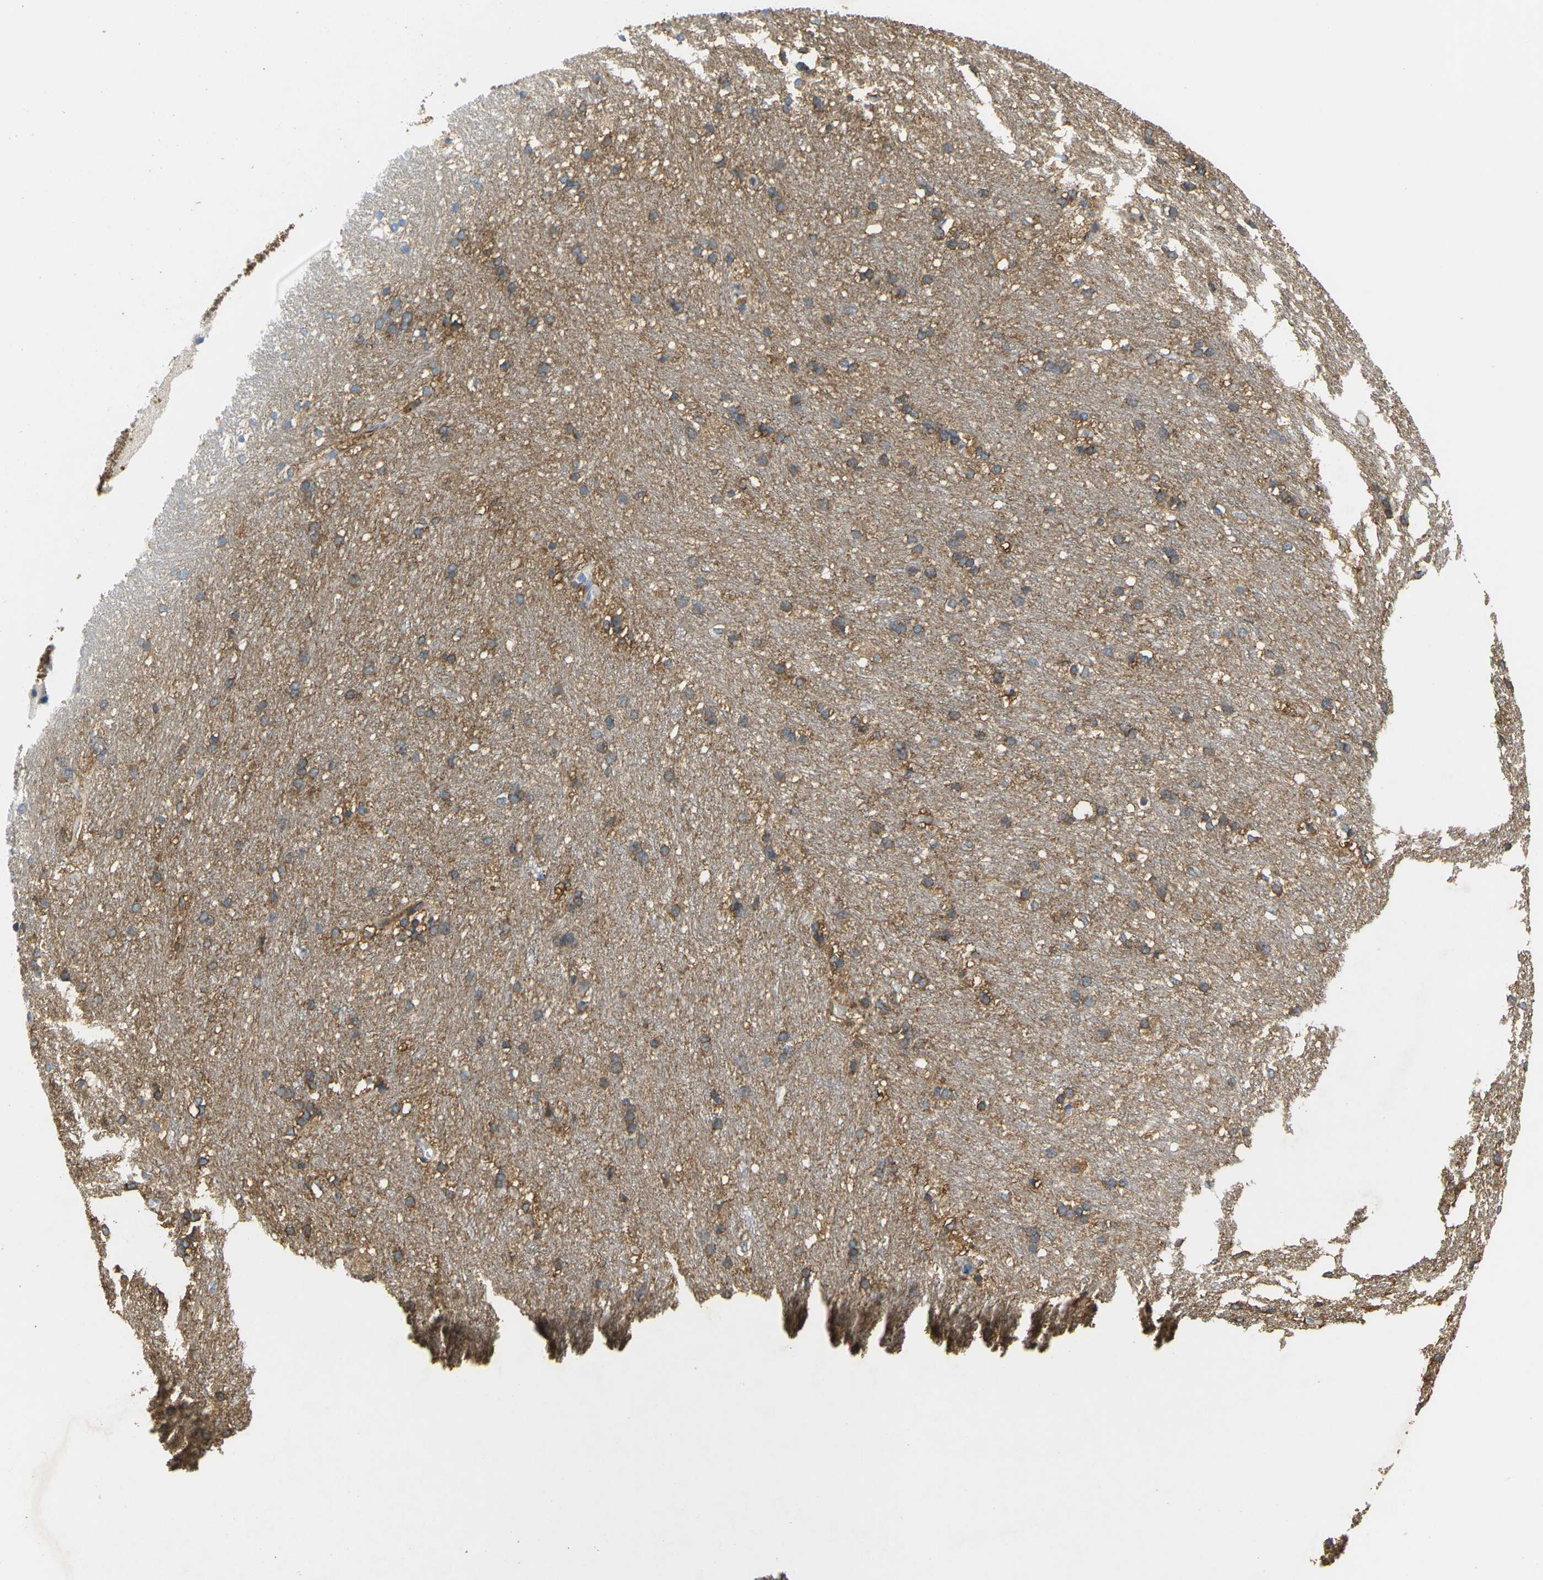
{"staining": {"intensity": "weak", "quantity": "25%-75%", "location": "cytoplasmic/membranous"}, "tissue": "caudate", "cell_type": "Glial cells", "image_type": "normal", "snomed": [{"axis": "morphology", "description": "Normal tissue, NOS"}, {"axis": "topography", "description": "Lateral ventricle wall"}], "caption": "This is a photomicrograph of immunohistochemistry staining of benign caudate, which shows weak expression in the cytoplasmic/membranous of glial cells.", "gene": "ADM", "patient": {"sex": "female", "age": 19}}